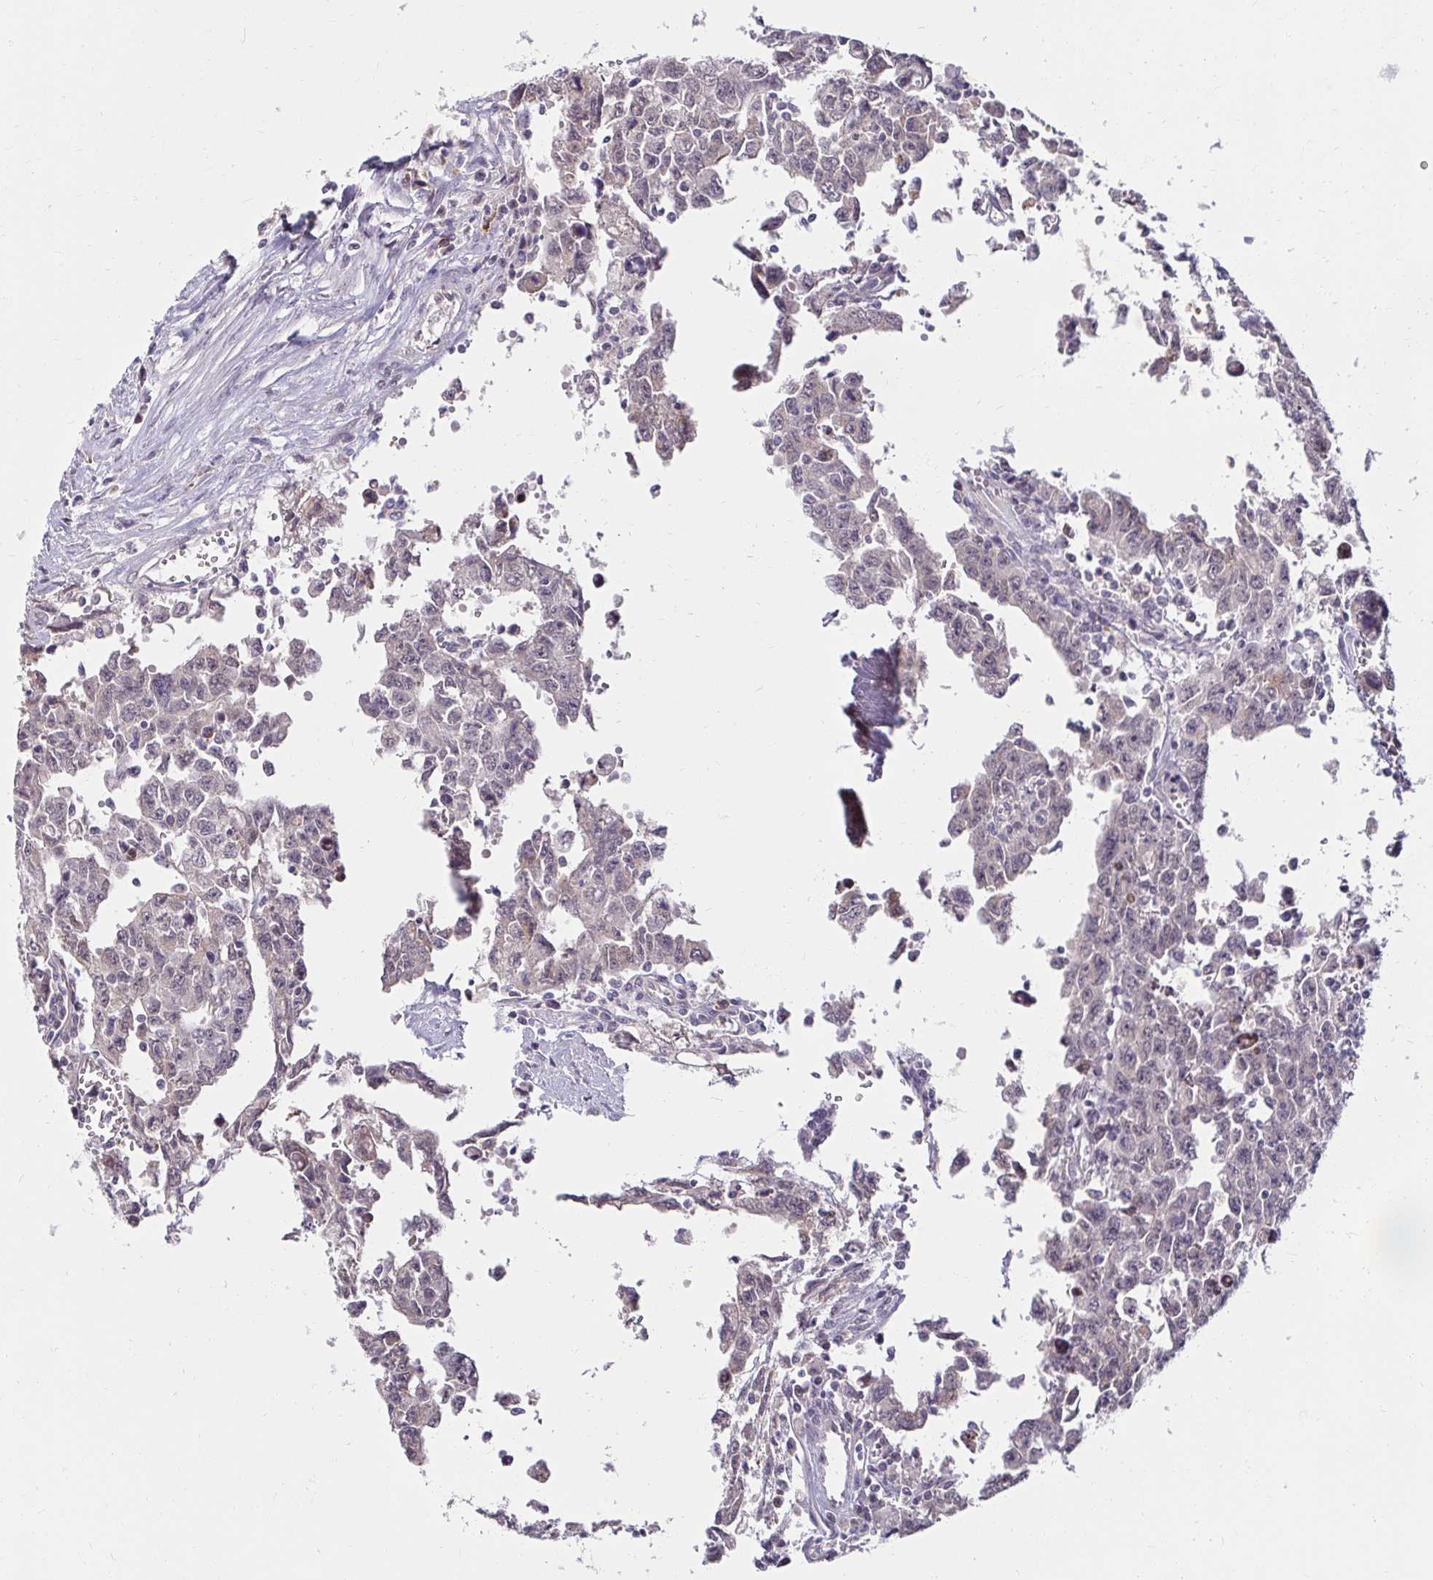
{"staining": {"intensity": "negative", "quantity": "none", "location": "none"}, "tissue": "testis cancer", "cell_type": "Tumor cells", "image_type": "cancer", "snomed": [{"axis": "morphology", "description": "Carcinoma, Embryonal, NOS"}, {"axis": "topography", "description": "Testis"}], "caption": "A high-resolution histopathology image shows immunohistochemistry (IHC) staining of testis cancer, which demonstrates no significant positivity in tumor cells.", "gene": "DDN", "patient": {"sex": "male", "age": 24}}